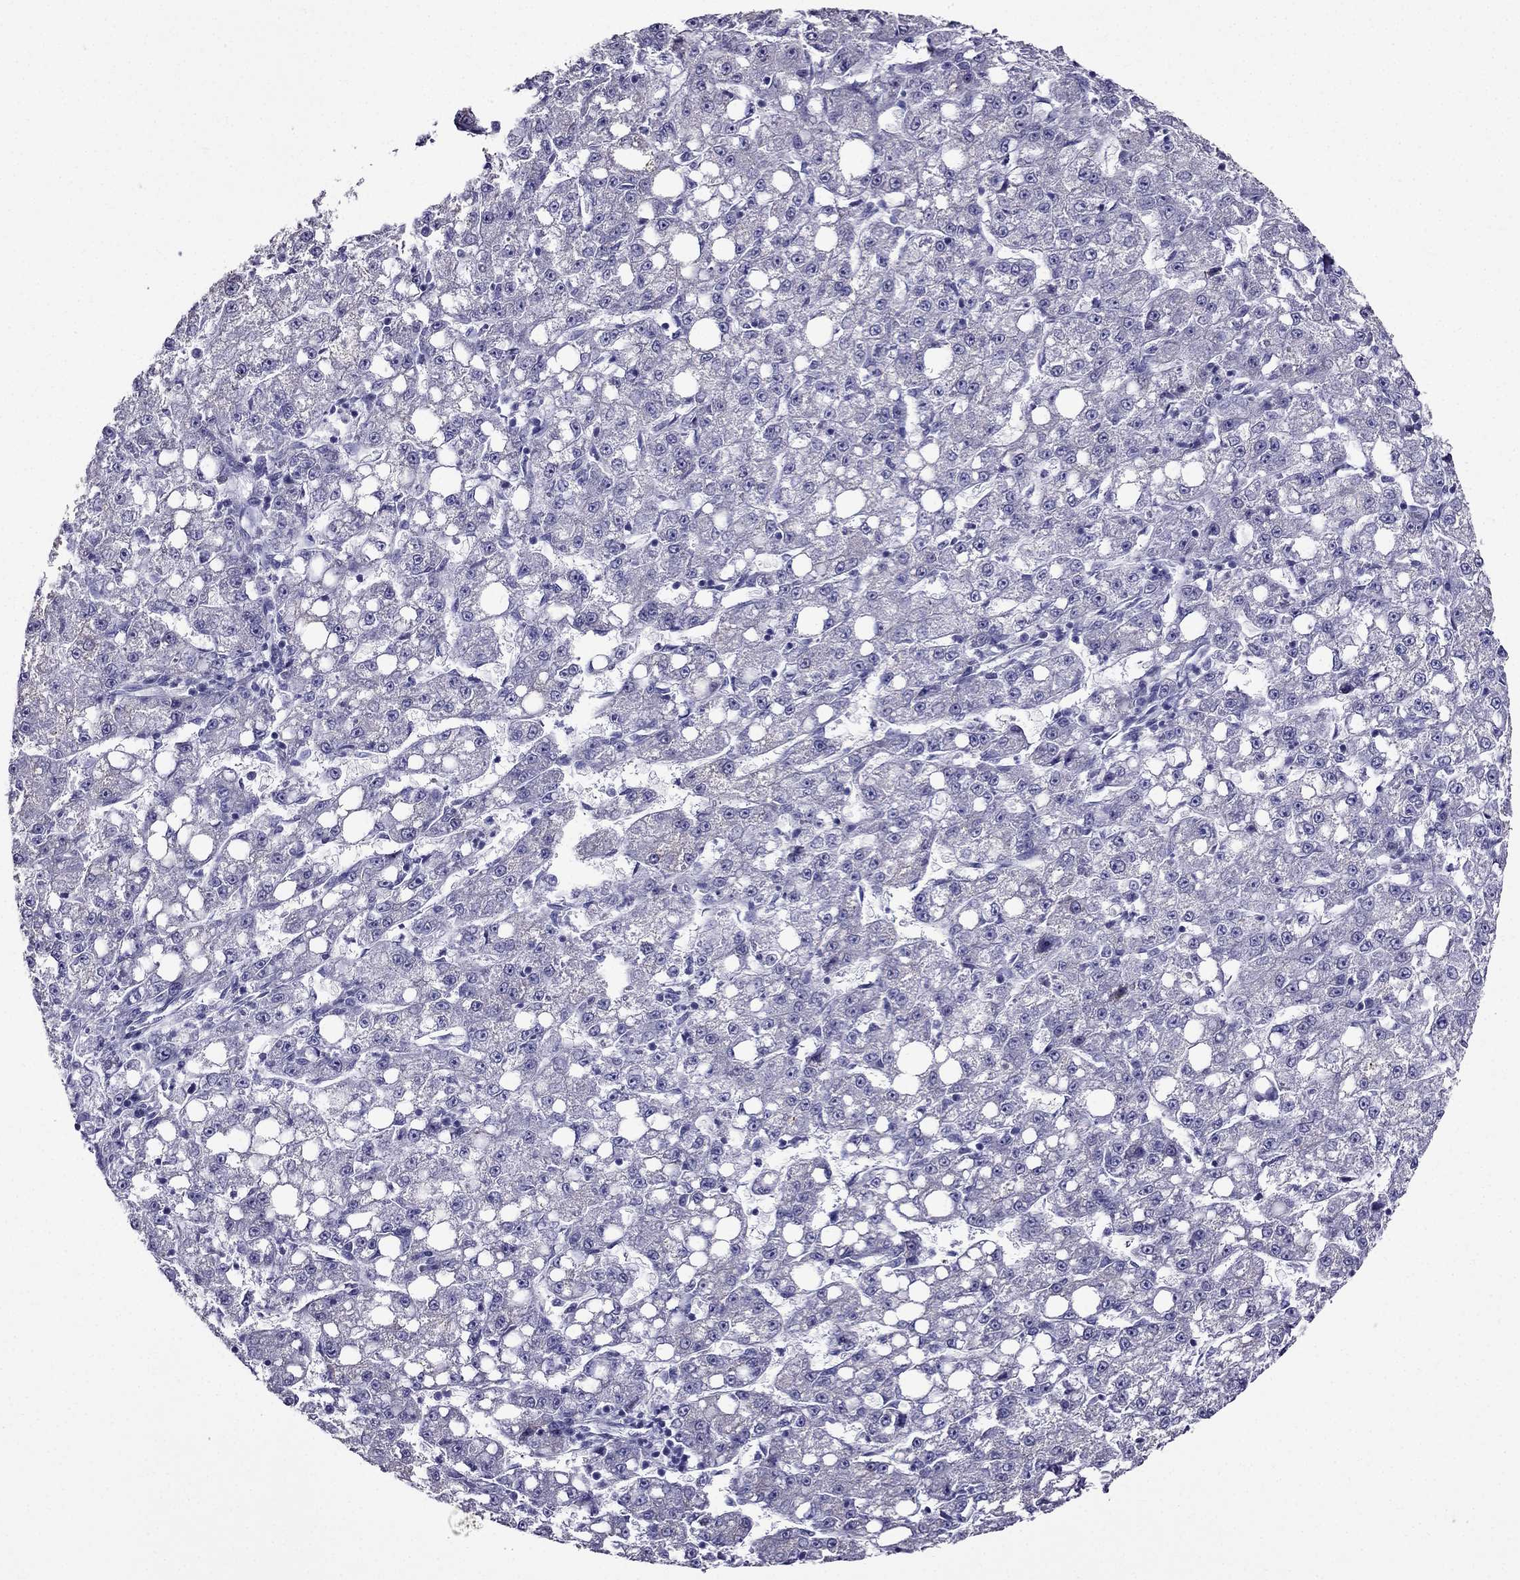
{"staining": {"intensity": "negative", "quantity": "none", "location": "none"}, "tissue": "liver cancer", "cell_type": "Tumor cells", "image_type": "cancer", "snomed": [{"axis": "morphology", "description": "Carcinoma, Hepatocellular, NOS"}, {"axis": "topography", "description": "Liver"}], "caption": "DAB (3,3'-diaminobenzidine) immunohistochemical staining of liver cancer exhibits no significant positivity in tumor cells.", "gene": "ZNF541", "patient": {"sex": "female", "age": 65}}